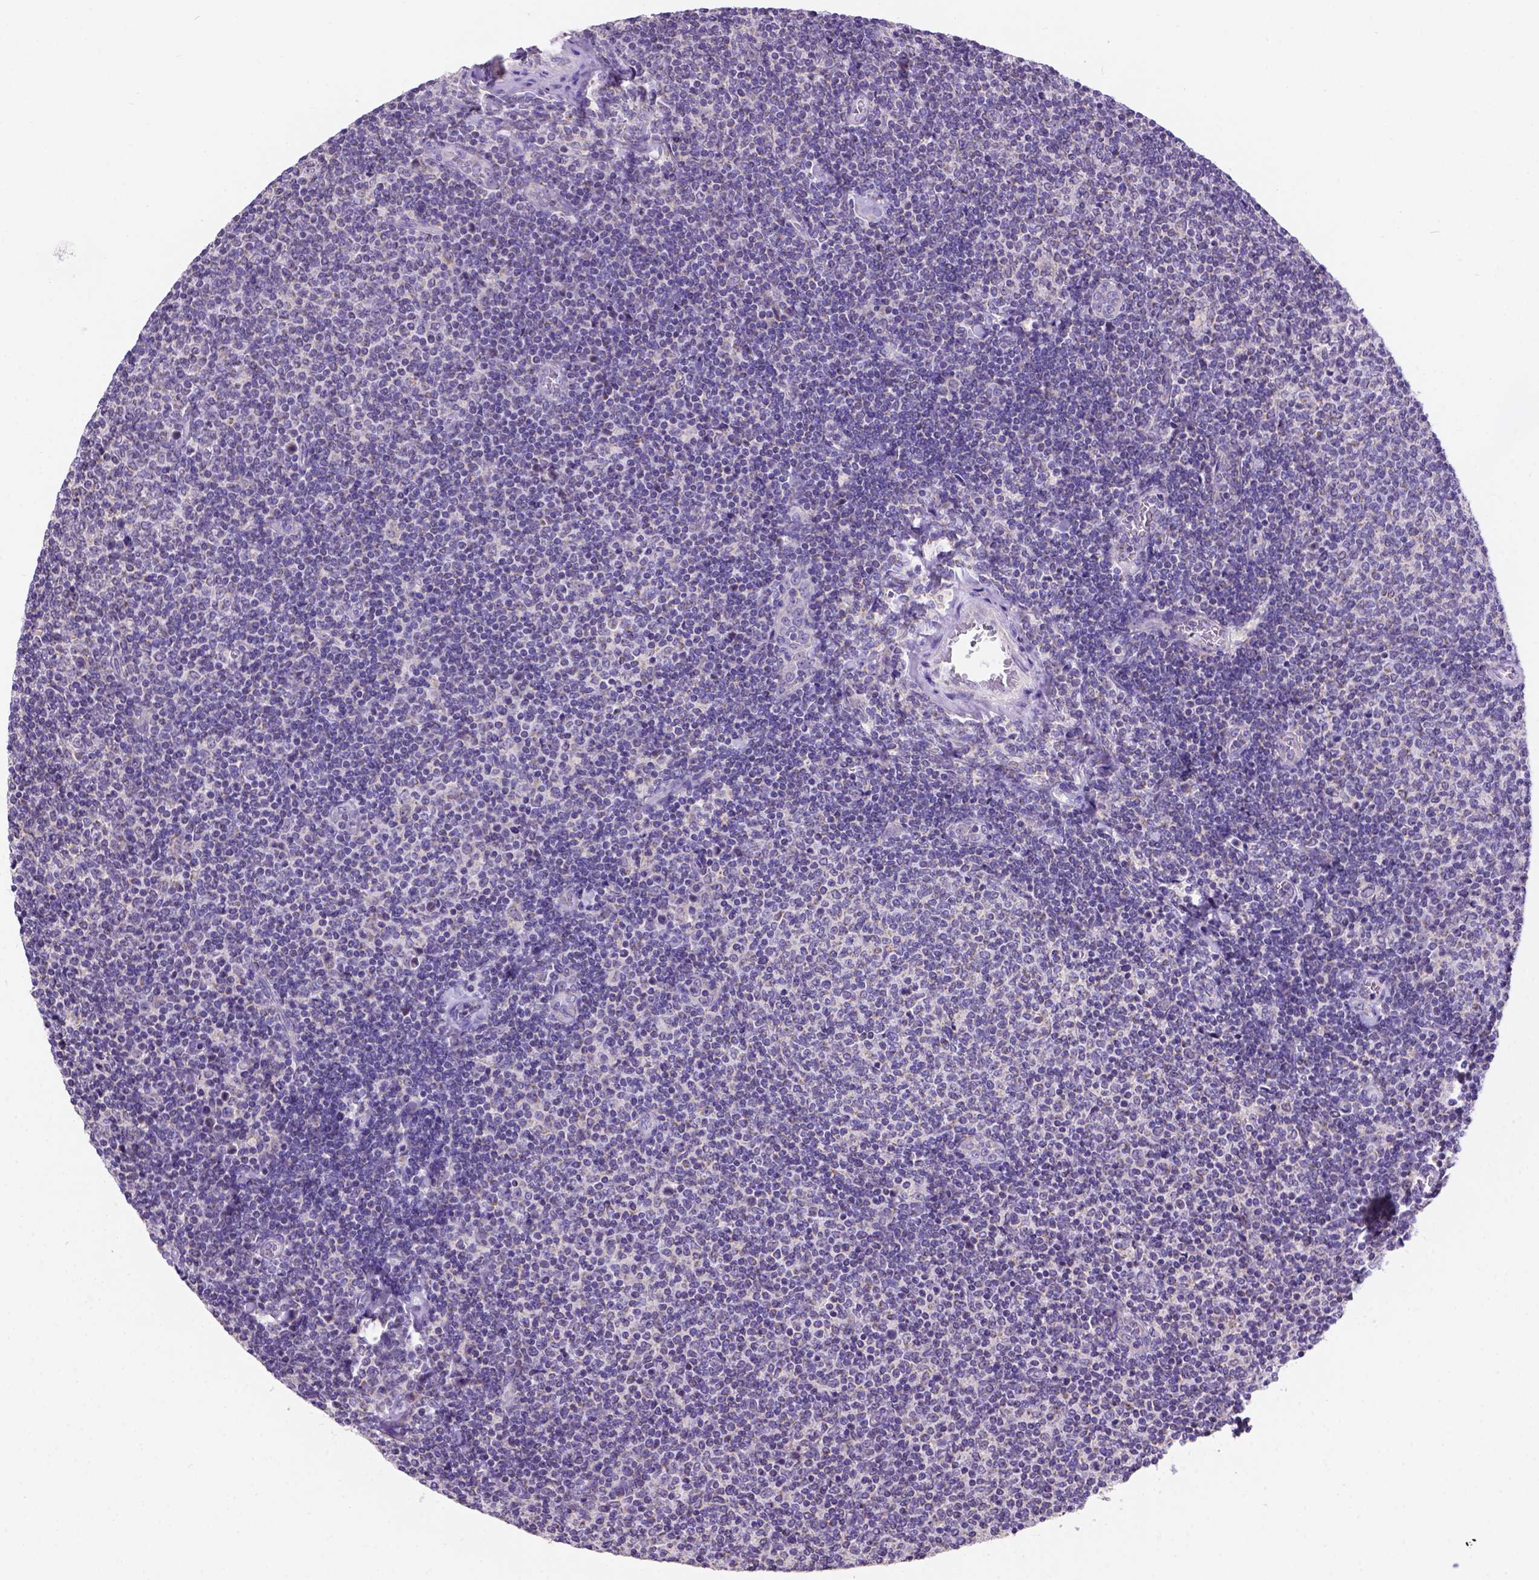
{"staining": {"intensity": "negative", "quantity": "none", "location": "none"}, "tissue": "lymphoma", "cell_type": "Tumor cells", "image_type": "cancer", "snomed": [{"axis": "morphology", "description": "Malignant lymphoma, non-Hodgkin's type, Low grade"}, {"axis": "topography", "description": "Lymph node"}], "caption": "Lymphoma was stained to show a protein in brown. There is no significant positivity in tumor cells.", "gene": "L2HGDH", "patient": {"sex": "male", "age": 52}}